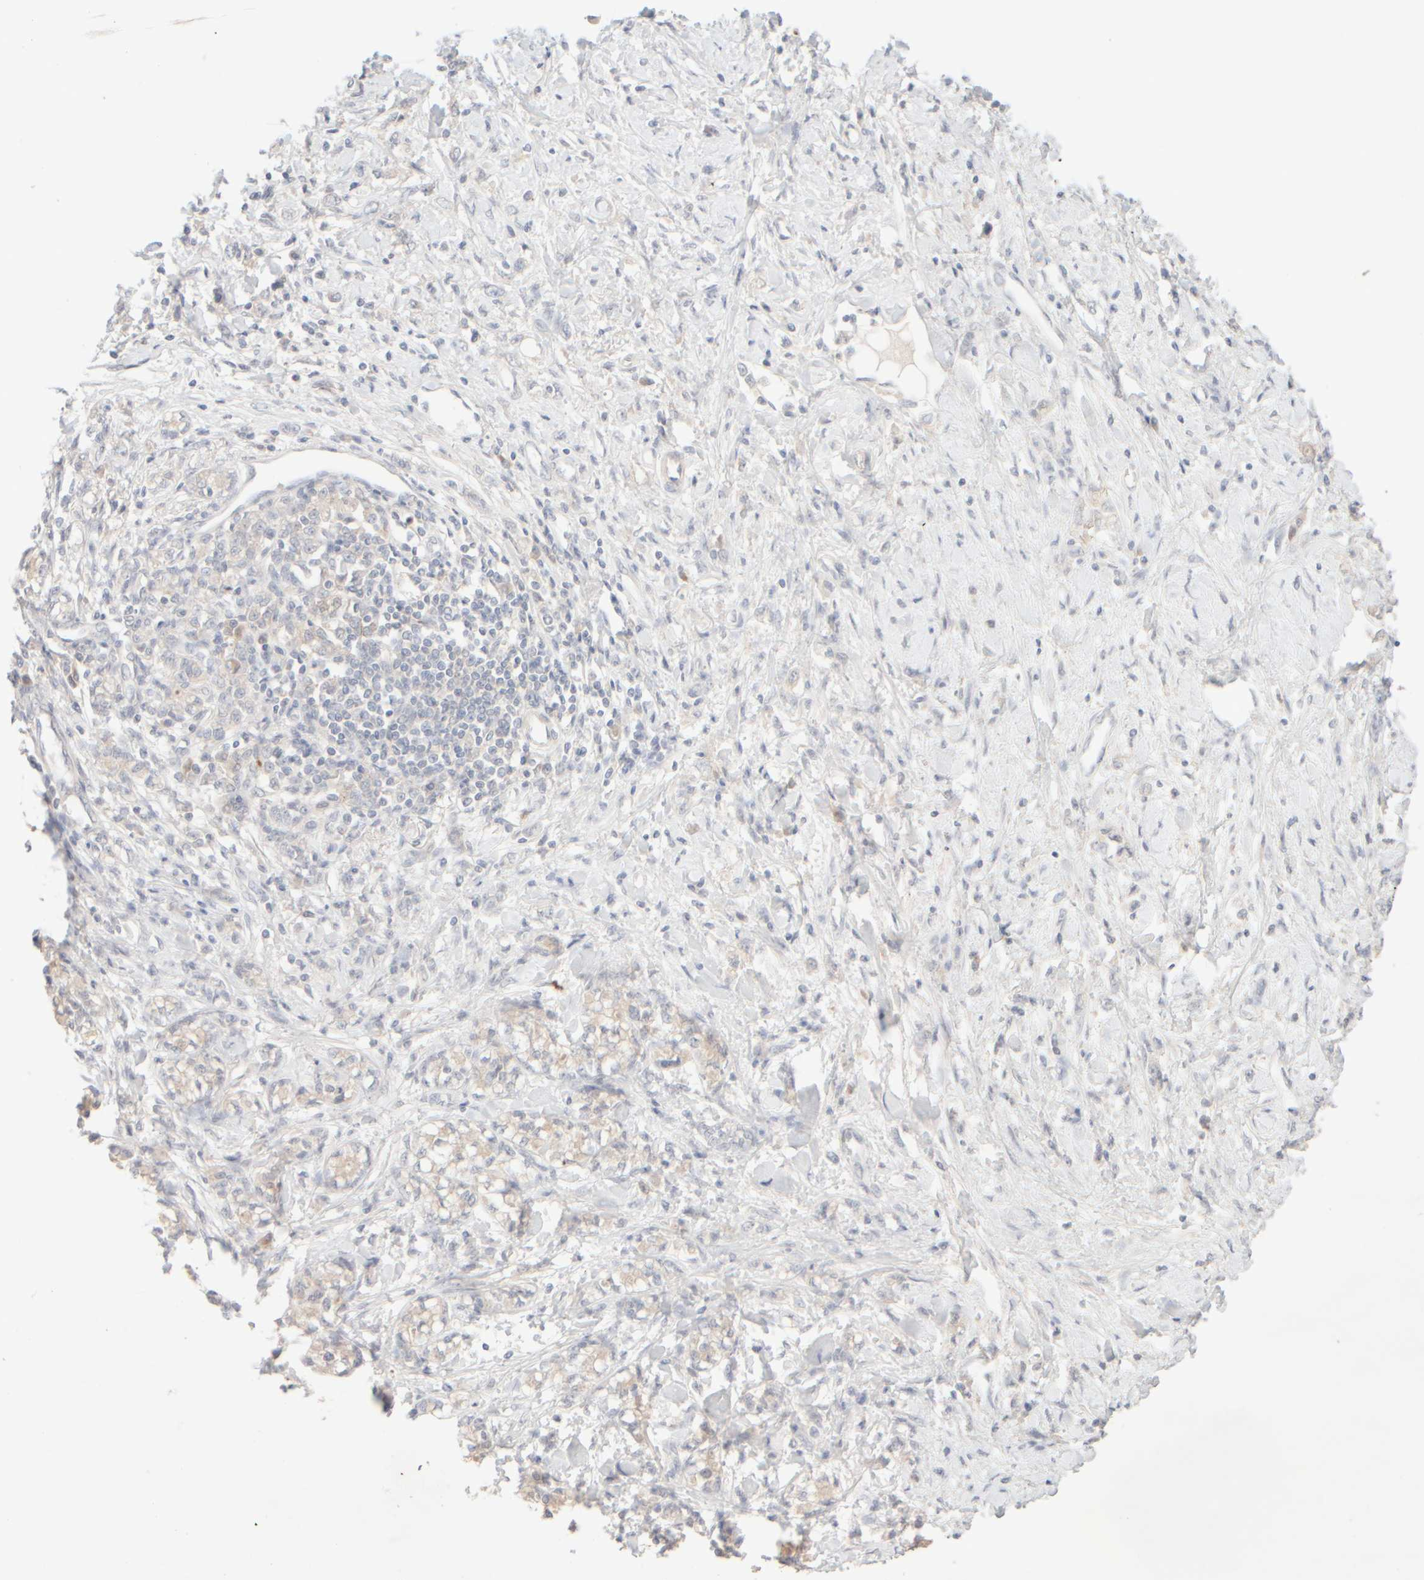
{"staining": {"intensity": "negative", "quantity": "none", "location": "none"}, "tissue": "stomach cancer", "cell_type": "Tumor cells", "image_type": "cancer", "snomed": [{"axis": "morphology", "description": "Adenocarcinoma, NOS"}, {"axis": "topography", "description": "Stomach"}], "caption": "Immunohistochemical staining of stomach cancer (adenocarcinoma) shows no significant positivity in tumor cells.", "gene": "SNTB1", "patient": {"sex": "female", "age": 76}}